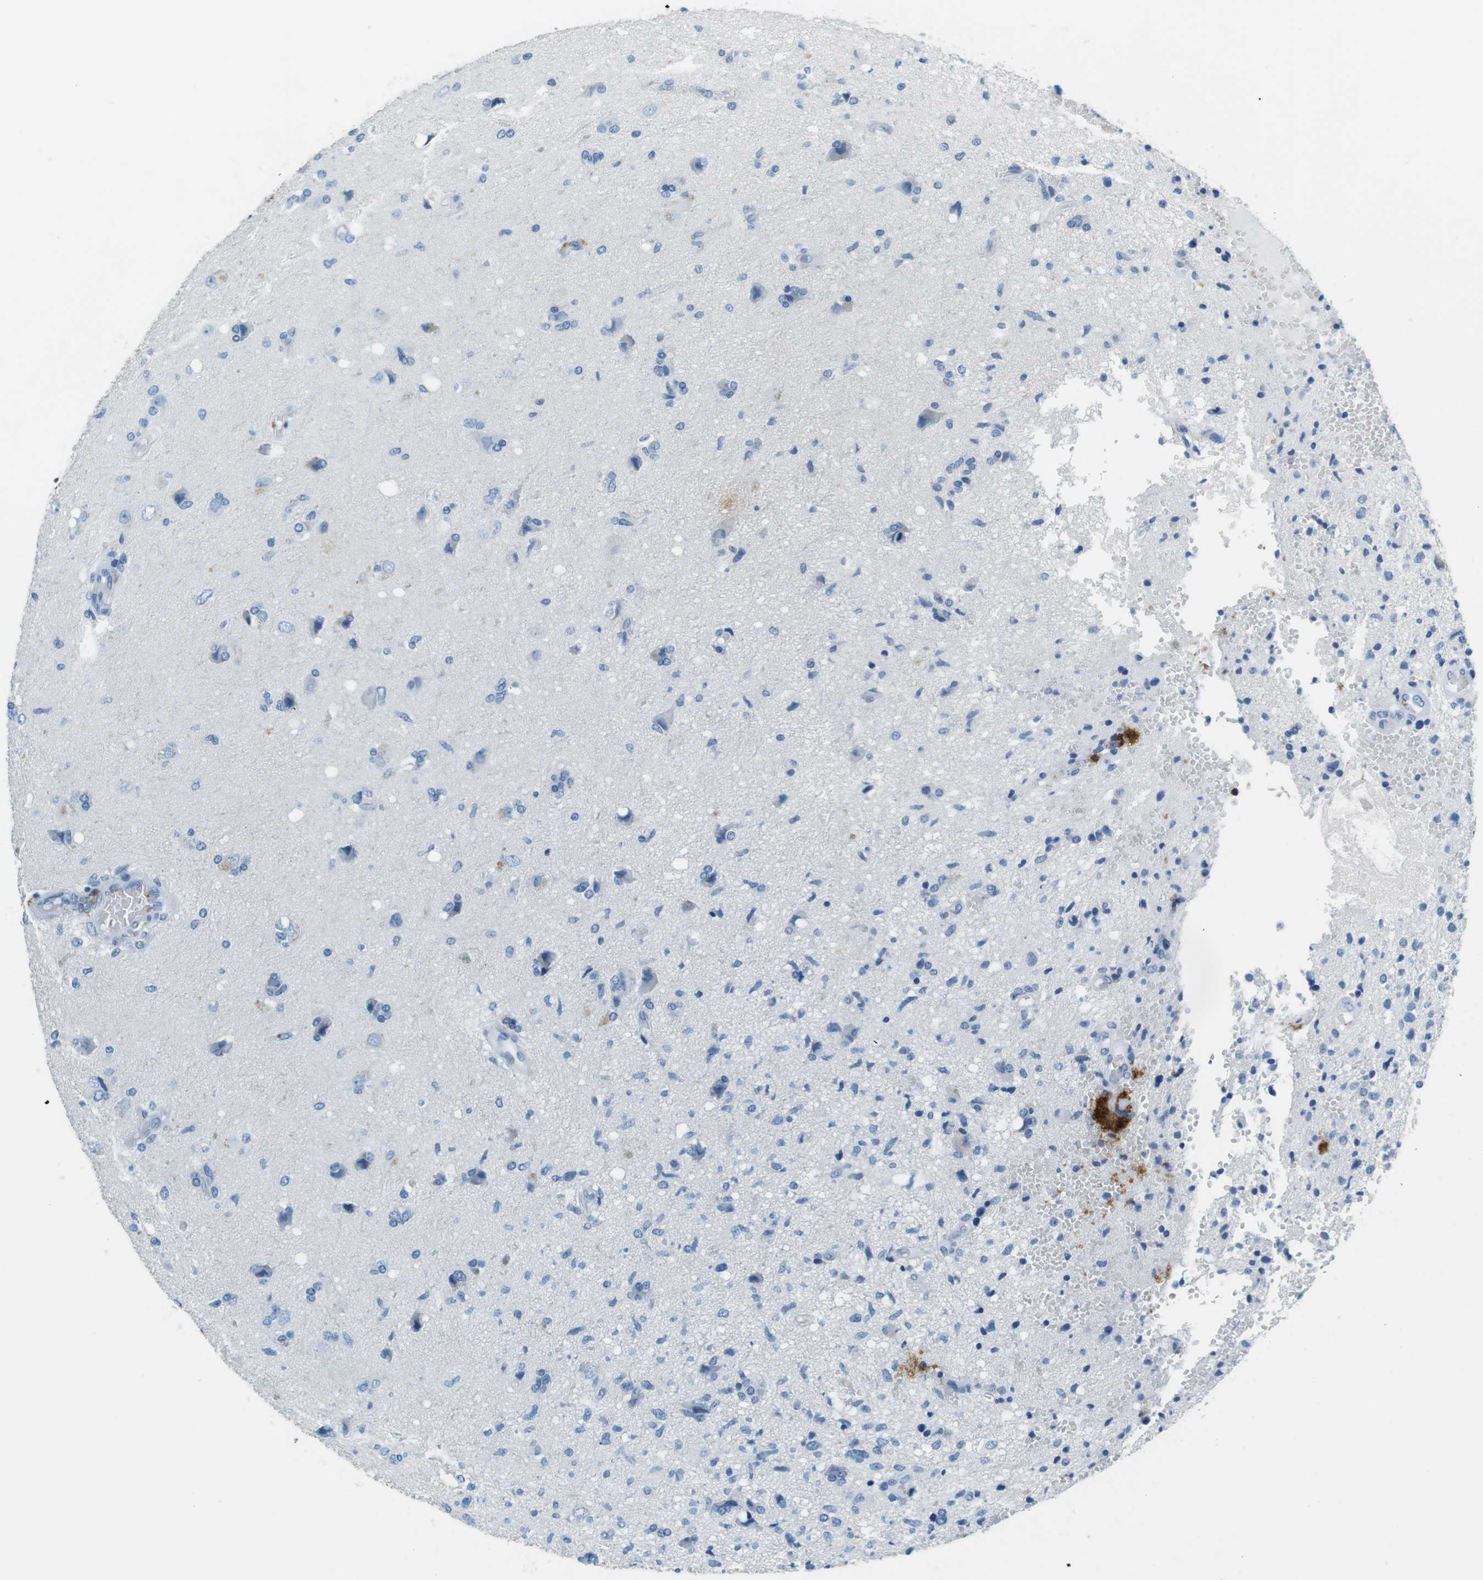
{"staining": {"intensity": "negative", "quantity": "none", "location": "none"}, "tissue": "glioma", "cell_type": "Tumor cells", "image_type": "cancer", "snomed": [{"axis": "morphology", "description": "Glioma, malignant, High grade"}, {"axis": "topography", "description": "Brain"}], "caption": "Immunohistochemical staining of glioma reveals no significant staining in tumor cells.", "gene": "LAT", "patient": {"sex": "female", "age": 59}}